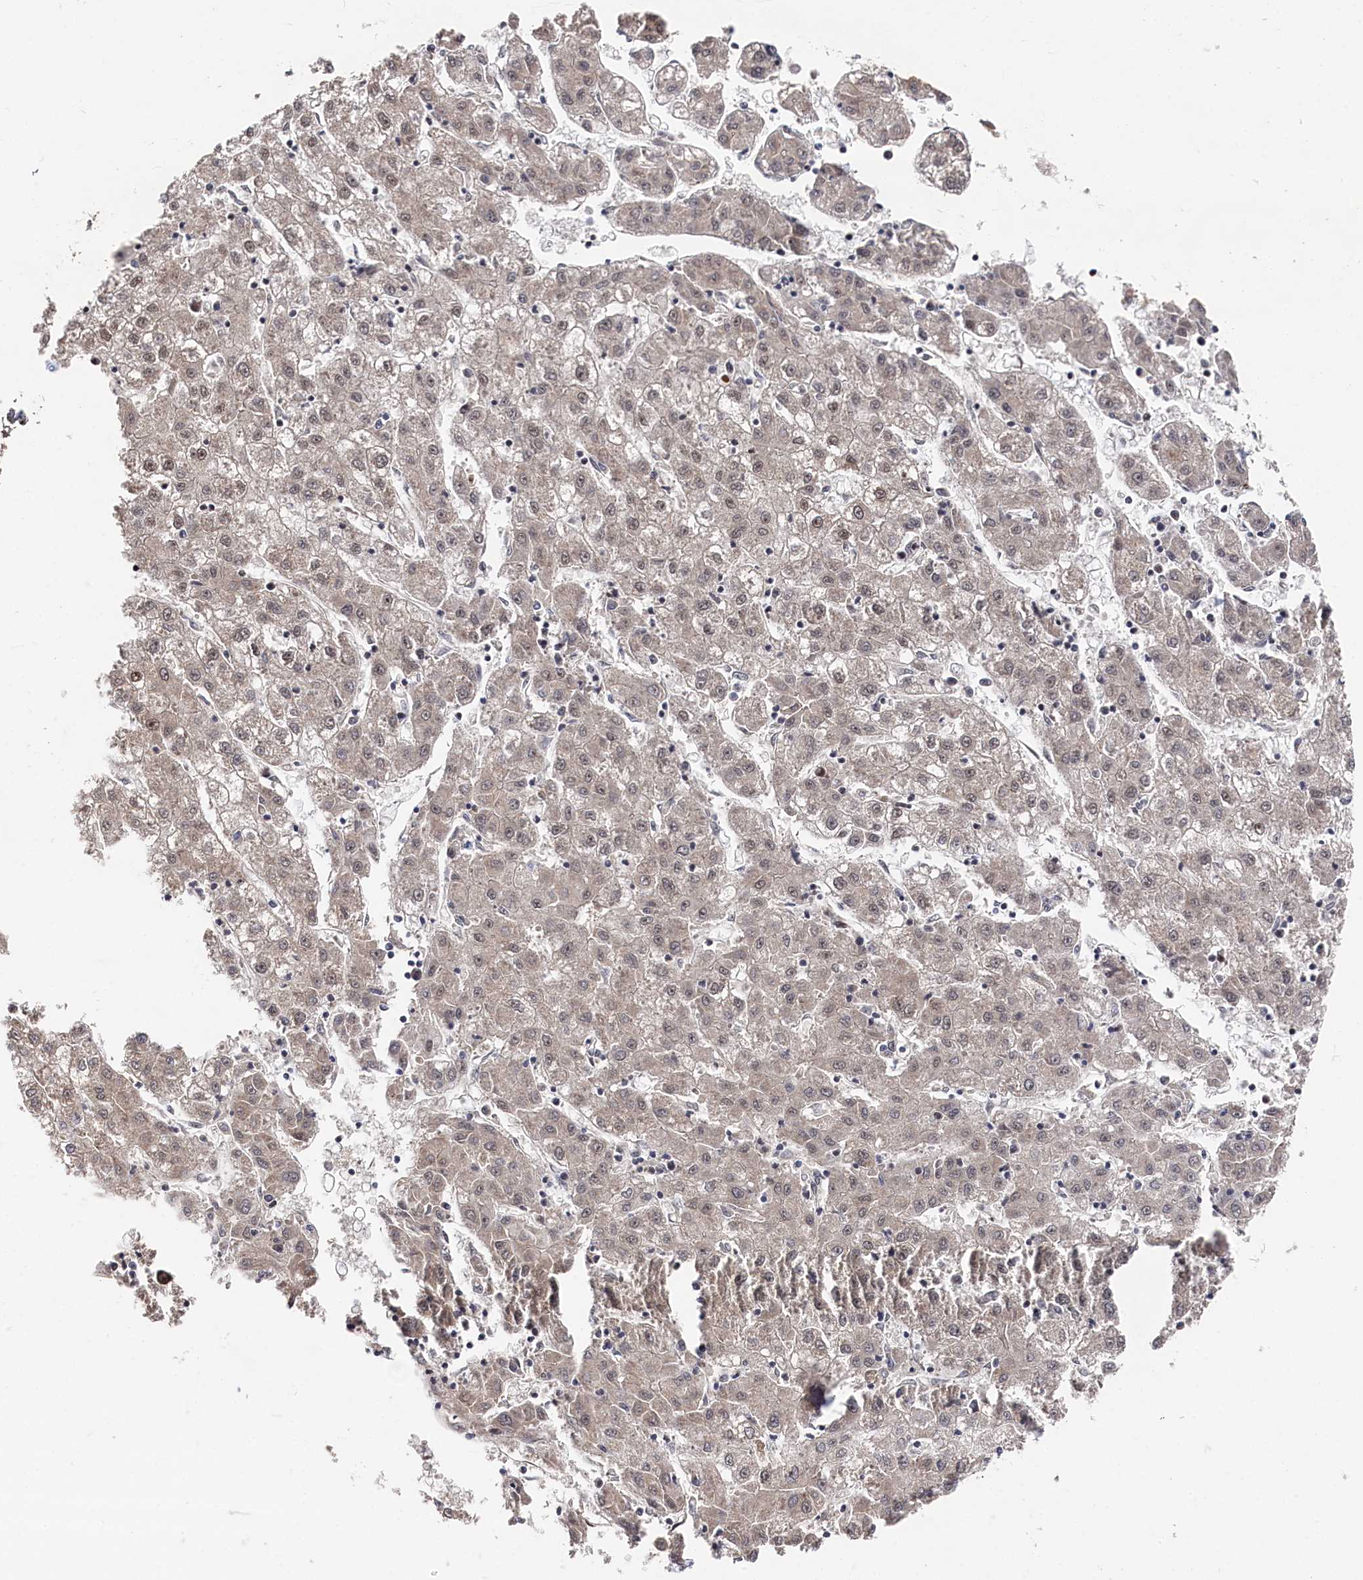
{"staining": {"intensity": "weak", "quantity": "<25%", "location": "cytoplasmic/membranous,nuclear"}, "tissue": "liver cancer", "cell_type": "Tumor cells", "image_type": "cancer", "snomed": [{"axis": "morphology", "description": "Carcinoma, Hepatocellular, NOS"}, {"axis": "topography", "description": "Liver"}], "caption": "Liver hepatocellular carcinoma was stained to show a protein in brown. There is no significant positivity in tumor cells.", "gene": "BUB3", "patient": {"sex": "male", "age": 72}}